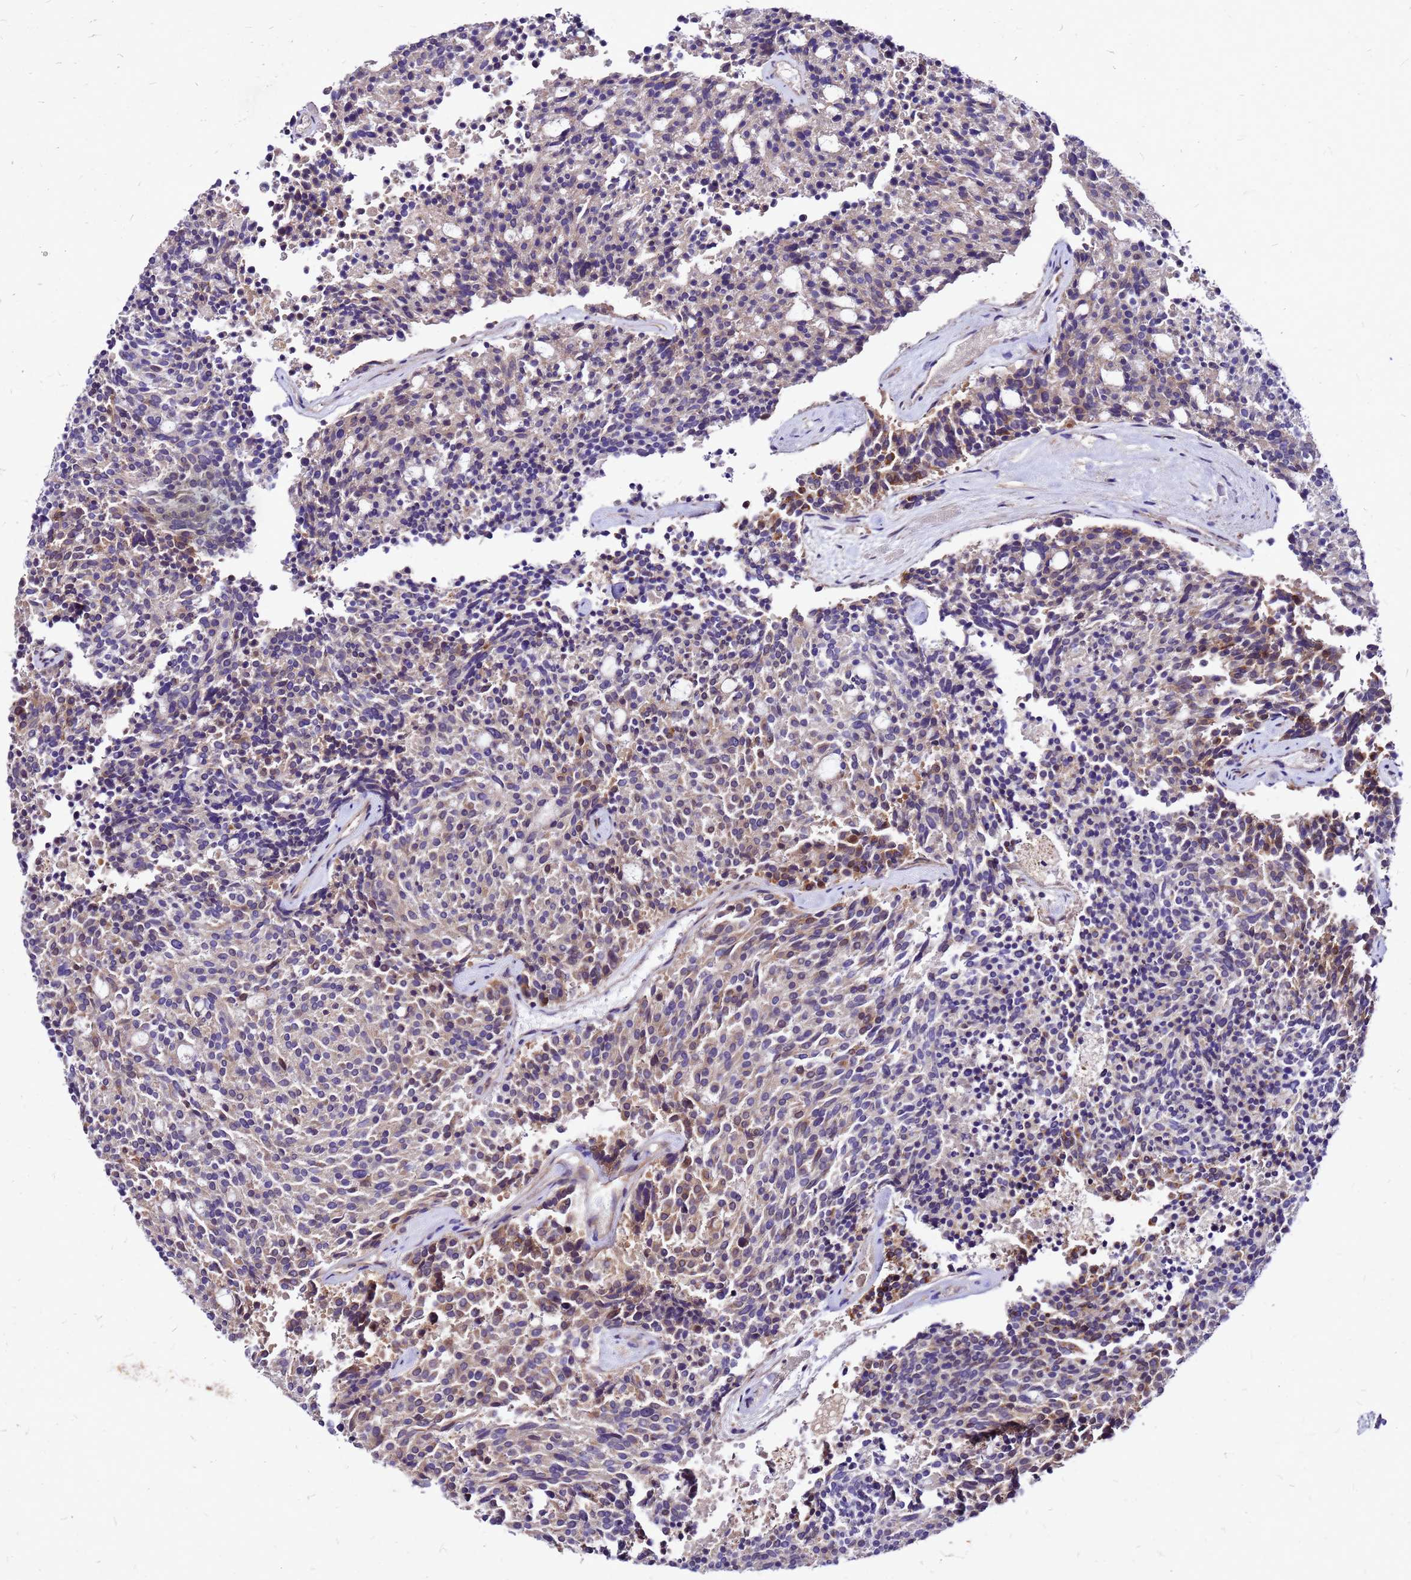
{"staining": {"intensity": "moderate", "quantity": "<25%", "location": "cytoplasmic/membranous"}, "tissue": "carcinoid", "cell_type": "Tumor cells", "image_type": "cancer", "snomed": [{"axis": "morphology", "description": "Carcinoid, malignant, NOS"}, {"axis": "topography", "description": "Pancreas"}], "caption": "Human malignant carcinoid stained for a protein (brown) displays moderate cytoplasmic/membranous positive expression in approximately <25% of tumor cells.", "gene": "DUSP23", "patient": {"sex": "female", "age": 54}}